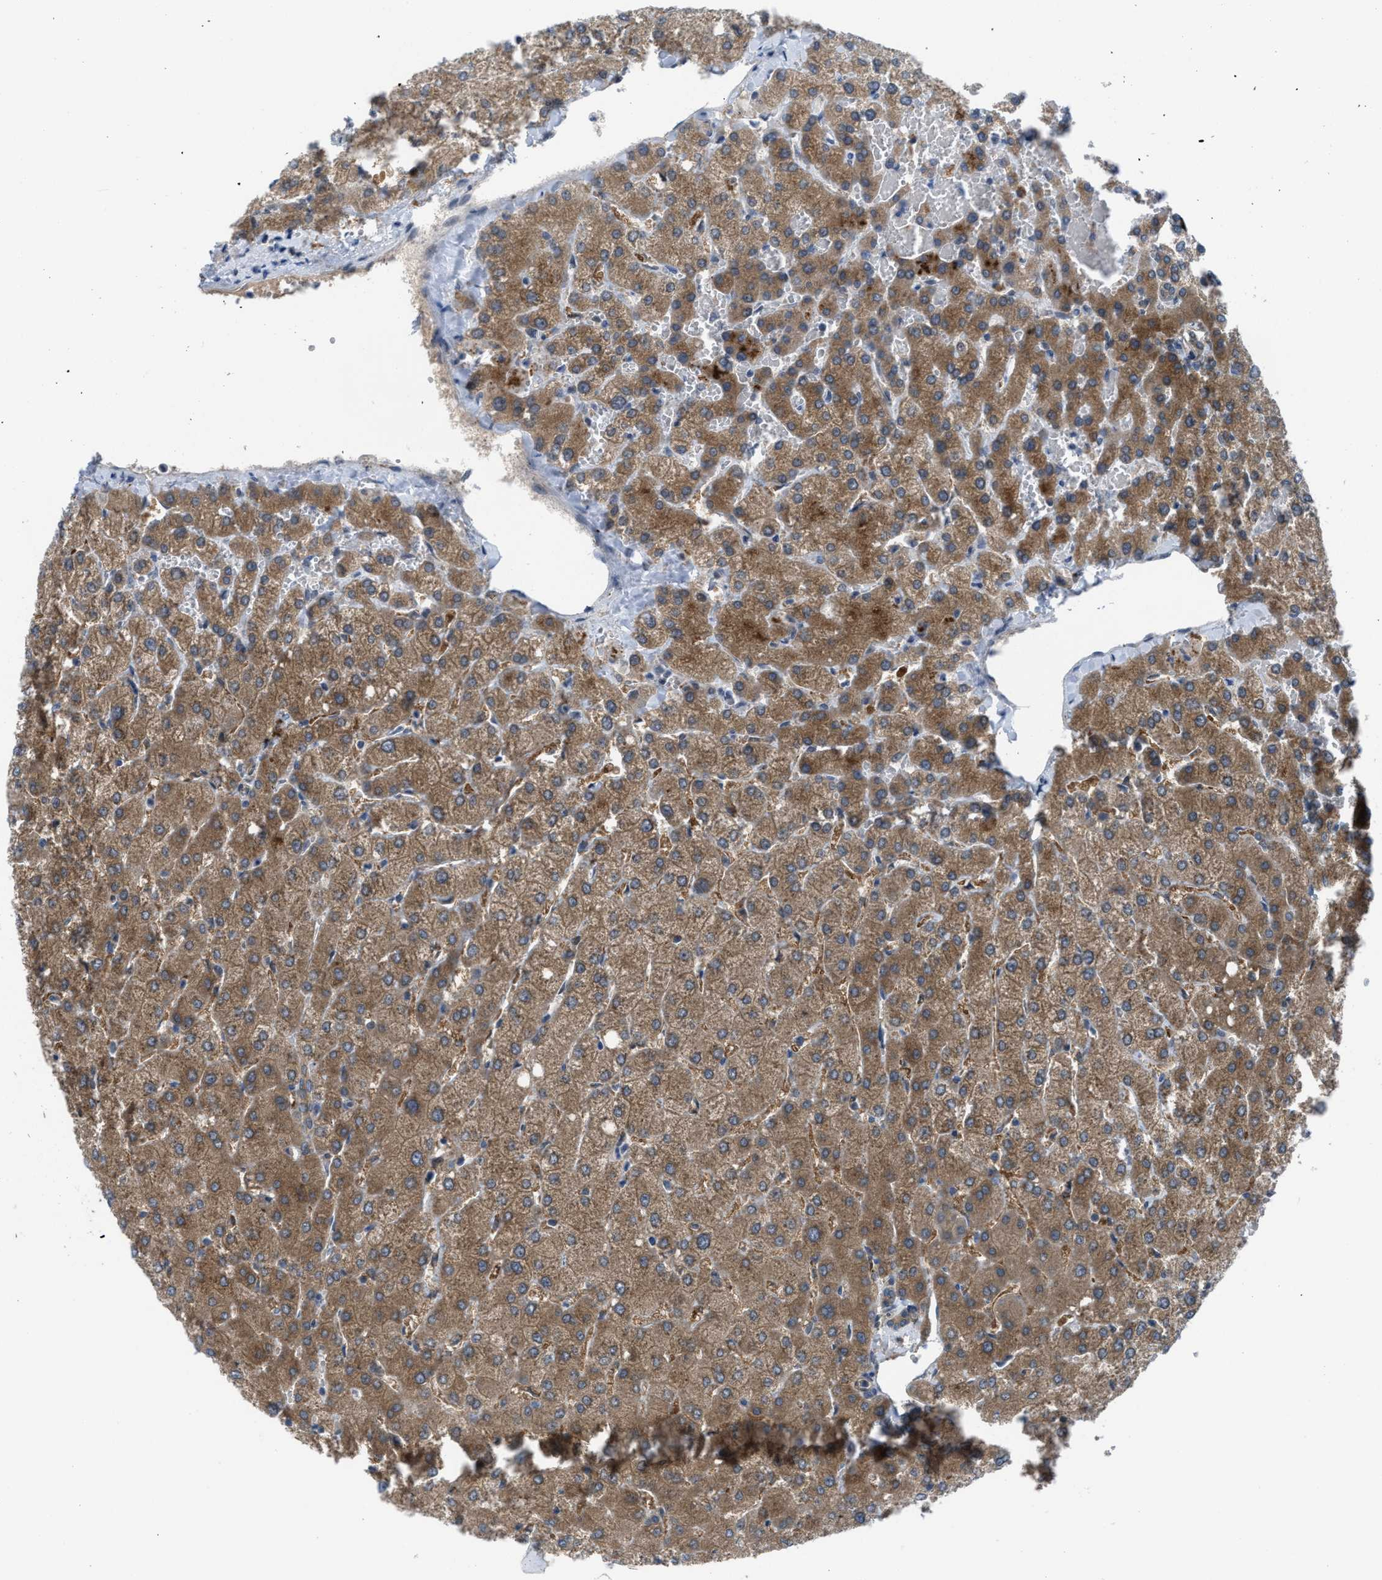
{"staining": {"intensity": "moderate", "quantity": ">75%", "location": "cytoplasmic/membranous"}, "tissue": "liver", "cell_type": "Cholangiocytes", "image_type": "normal", "snomed": [{"axis": "morphology", "description": "Normal tissue, NOS"}, {"axis": "topography", "description": "Liver"}], "caption": "Immunohistochemical staining of normal liver displays >75% levels of moderate cytoplasmic/membranous protein expression in about >75% of cholangiocytes.", "gene": "BAZ2B", "patient": {"sex": "female", "age": 54}}